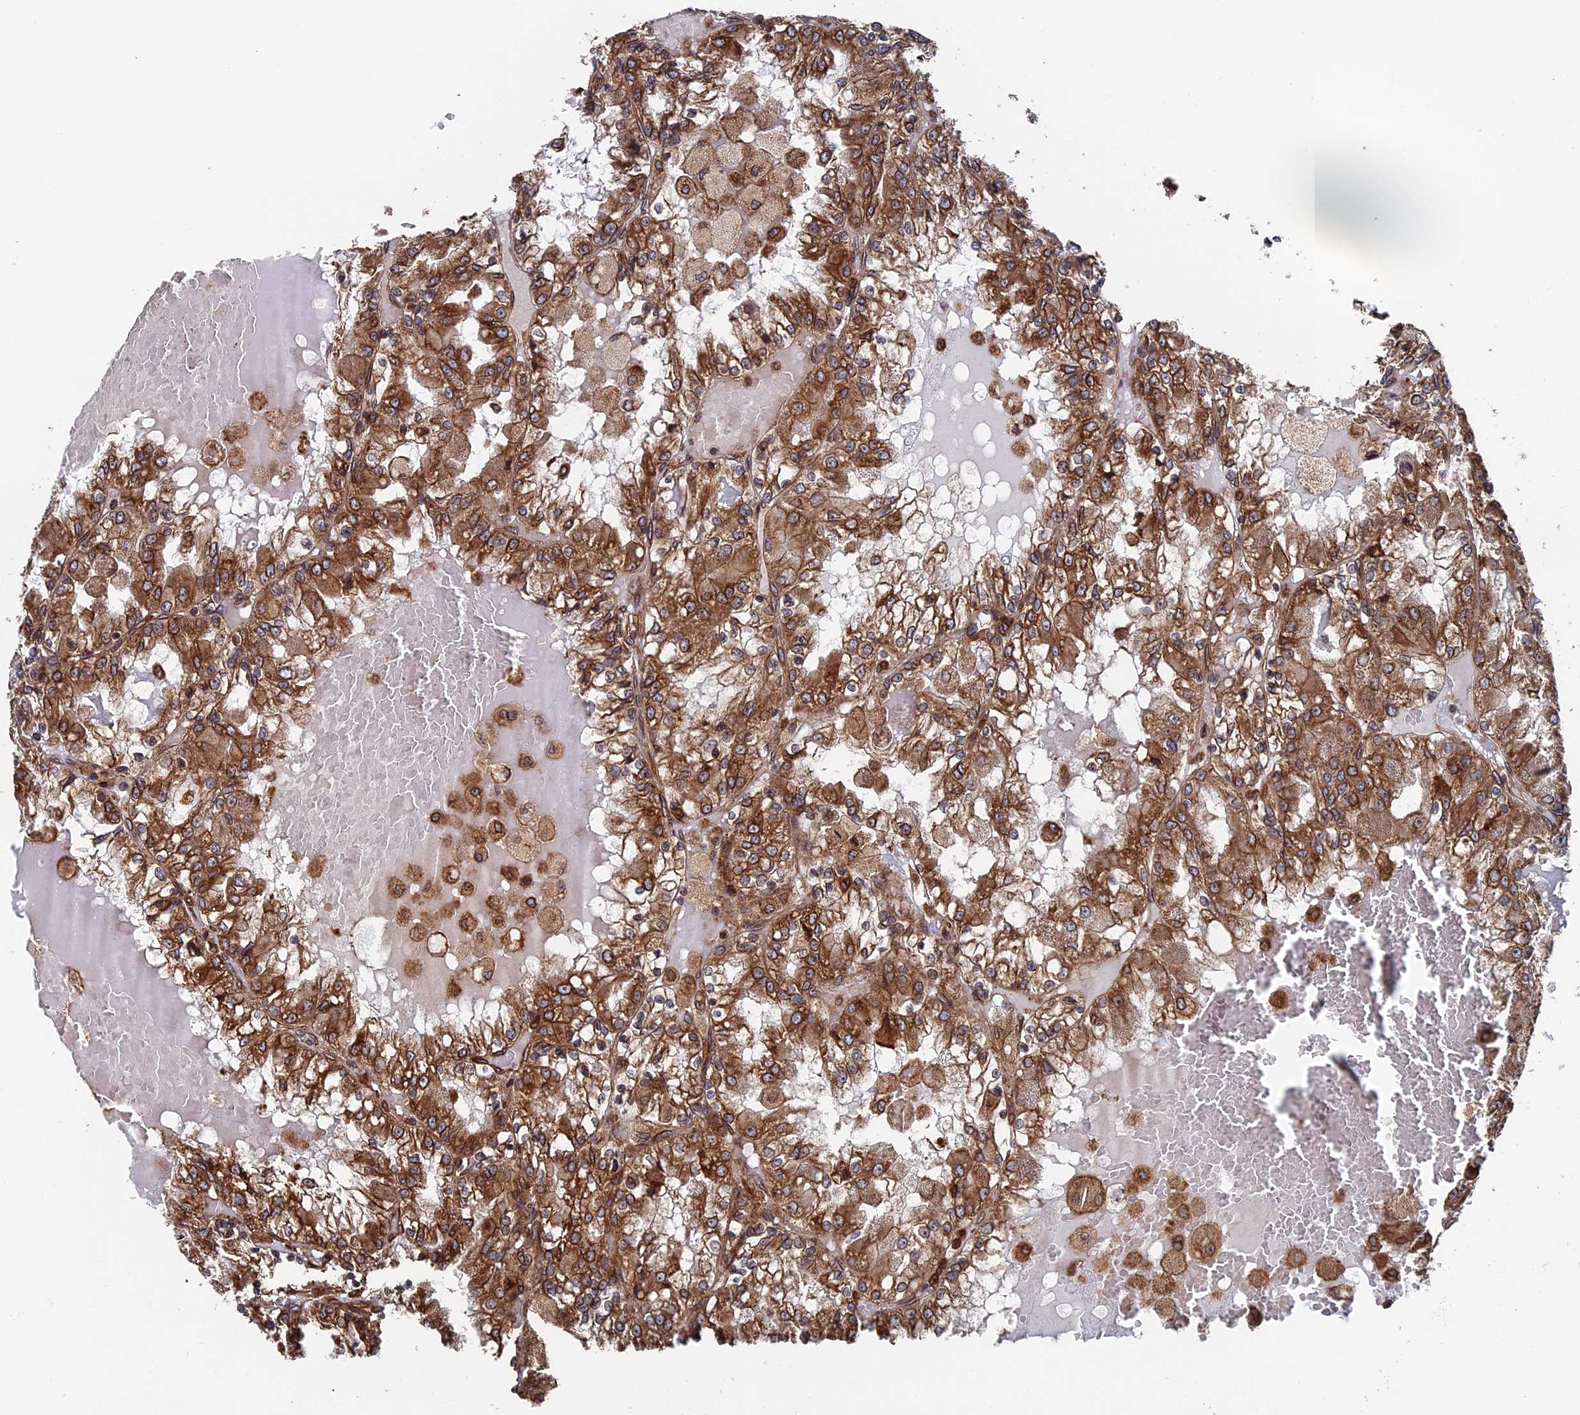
{"staining": {"intensity": "strong", "quantity": ">75%", "location": "cytoplasmic/membranous"}, "tissue": "renal cancer", "cell_type": "Tumor cells", "image_type": "cancer", "snomed": [{"axis": "morphology", "description": "Adenocarcinoma, NOS"}, {"axis": "topography", "description": "Kidney"}], "caption": "Immunohistochemistry (IHC) histopathology image of neoplastic tissue: renal adenocarcinoma stained using immunohistochemistry shows high levels of strong protein expression localized specifically in the cytoplasmic/membranous of tumor cells, appearing as a cytoplasmic/membranous brown color.", "gene": "RPUSD1", "patient": {"sex": "female", "age": 56}}